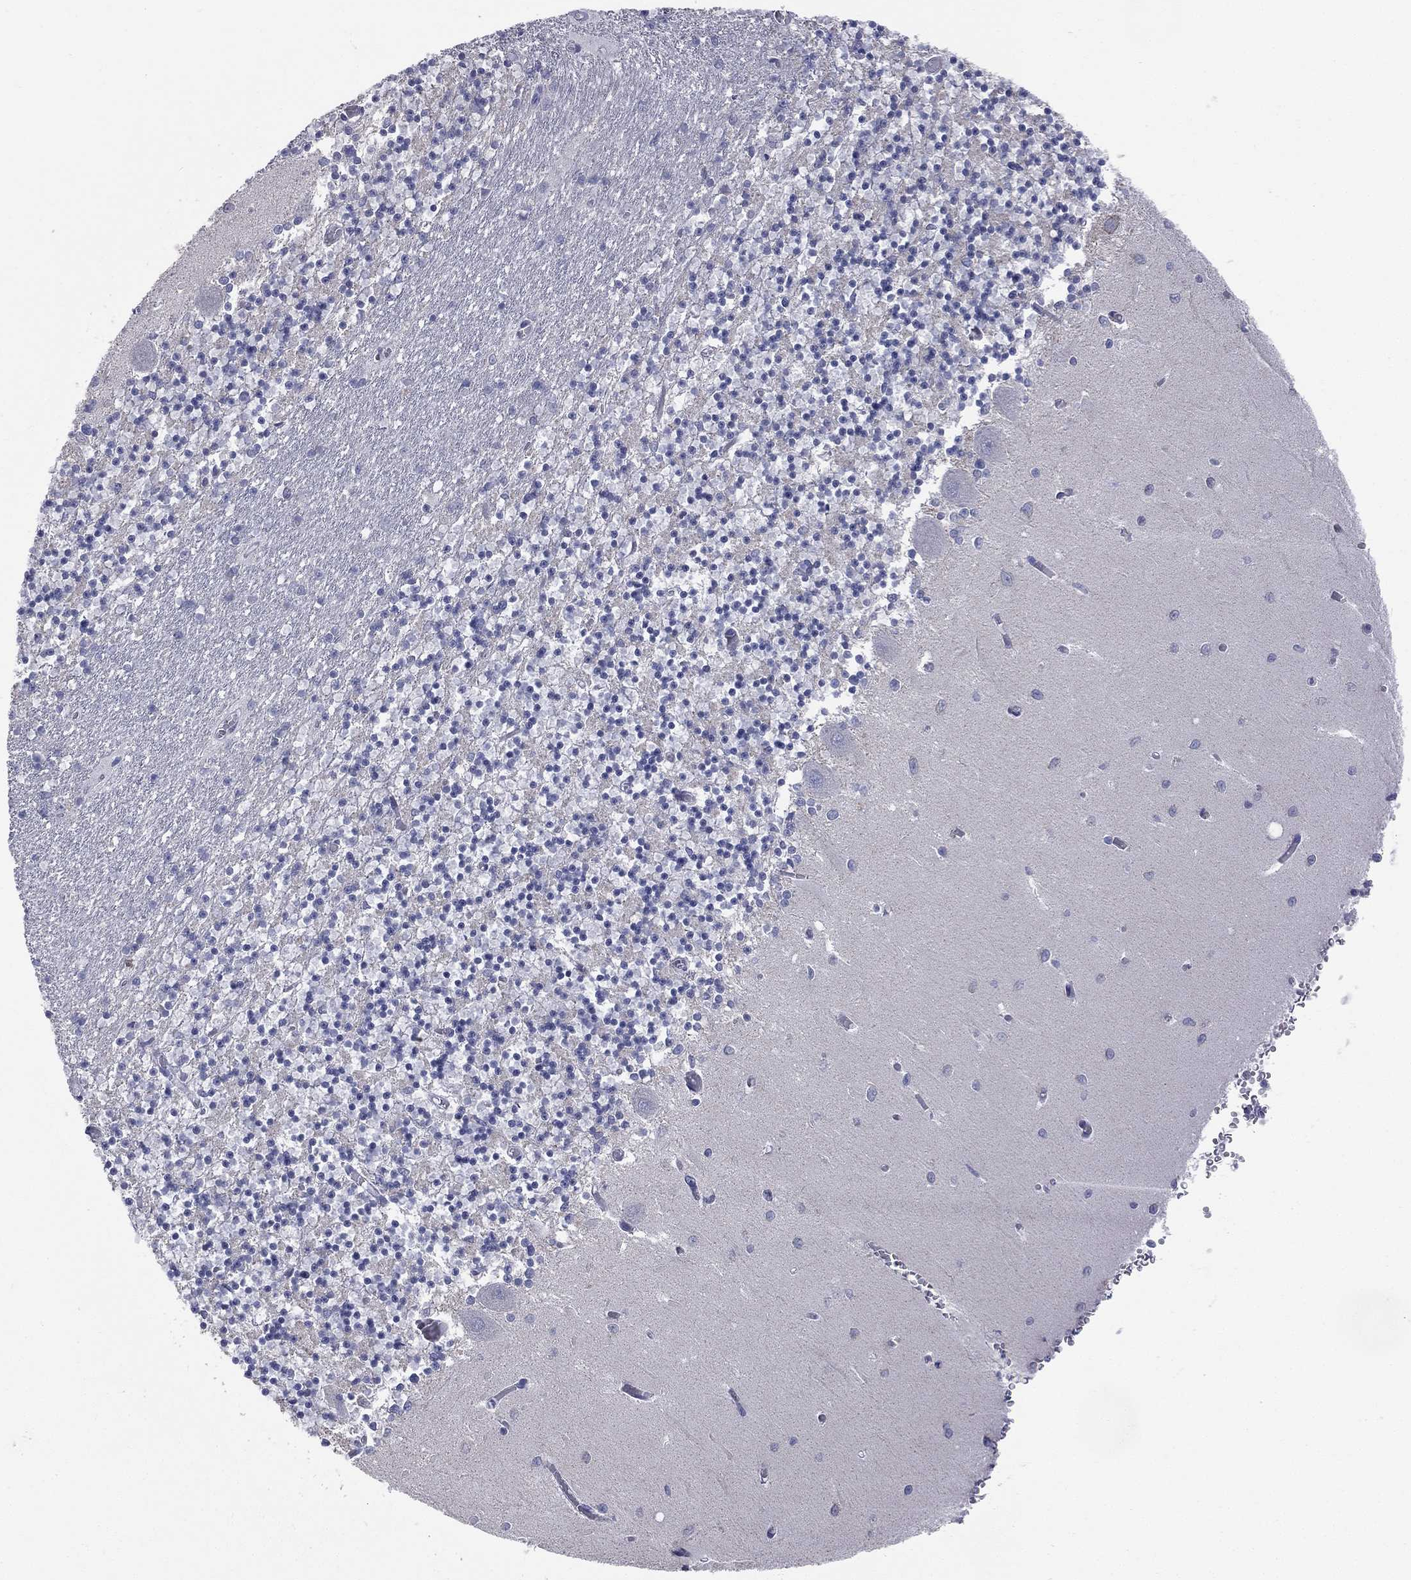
{"staining": {"intensity": "negative", "quantity": "none", "location": "none"}, "tissue": "cerebellum", "cell_type": "Cells in granular layer", "image_type": "normal", "snomed": [{"axis": "morphology", "description": "Normal tissue, NOS"}, {"axis": "topography", "description": "Cerebellum"}], "caption": "Cells in granular layer show no significant expression in unremarkable cerebellum. (DAB immunohistochemistry visualized using brightfield microscopy, high magnification).", "gene": "STK31", "patient": {"sex": "female", "age": 64}}